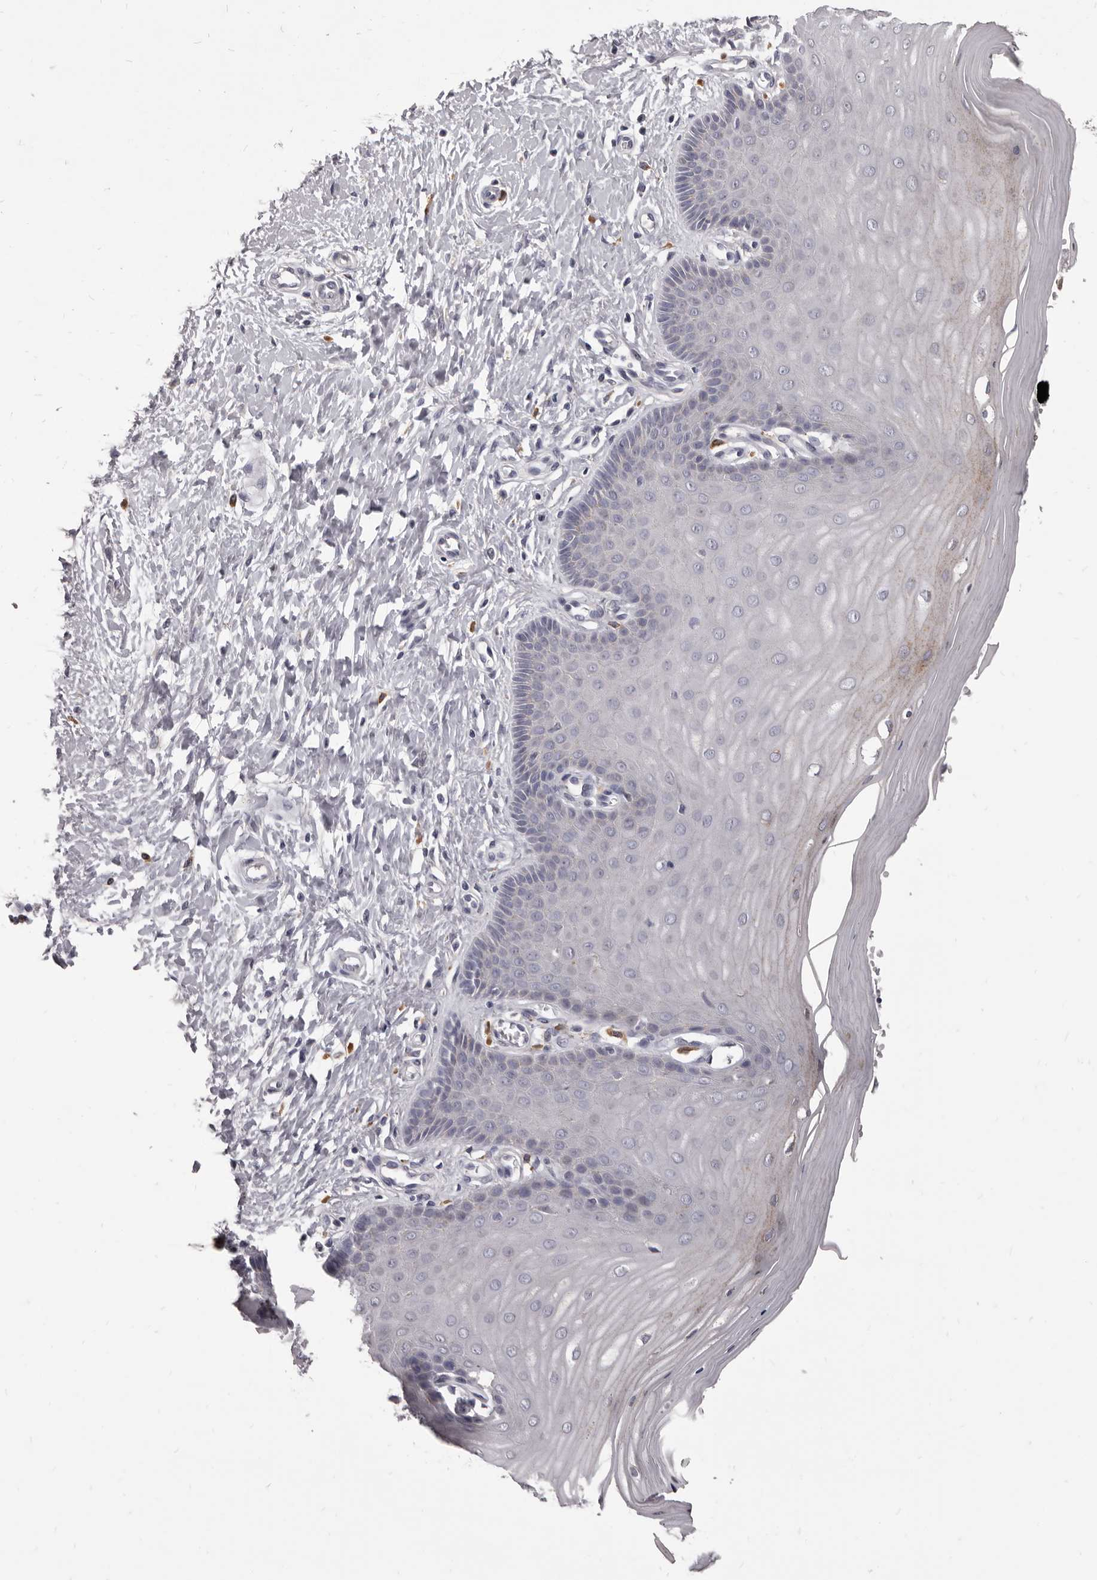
{"staining": {"intensity": "weak", "quantity": "<25%", "location": "cytoplasmic/membranous"}, "tissue": "cervix", "cell_type": "Glandular cells", "image_type": "normal", "snomed": [{"axis": "morphology", "description": "Normal tissue, NOS"}, {"axis": "topography", "description": "Cervix"}], "caption": "High magnification brightfield microscopy of unremarkable cervix stained with DAB (brown) and counterstained with hematoxylin (blue): glandular cells show no significant positivity. Nuclei are stained in blue.", "gene": "PI4K2A", "patient": {"sex": "female", "age": 55}}